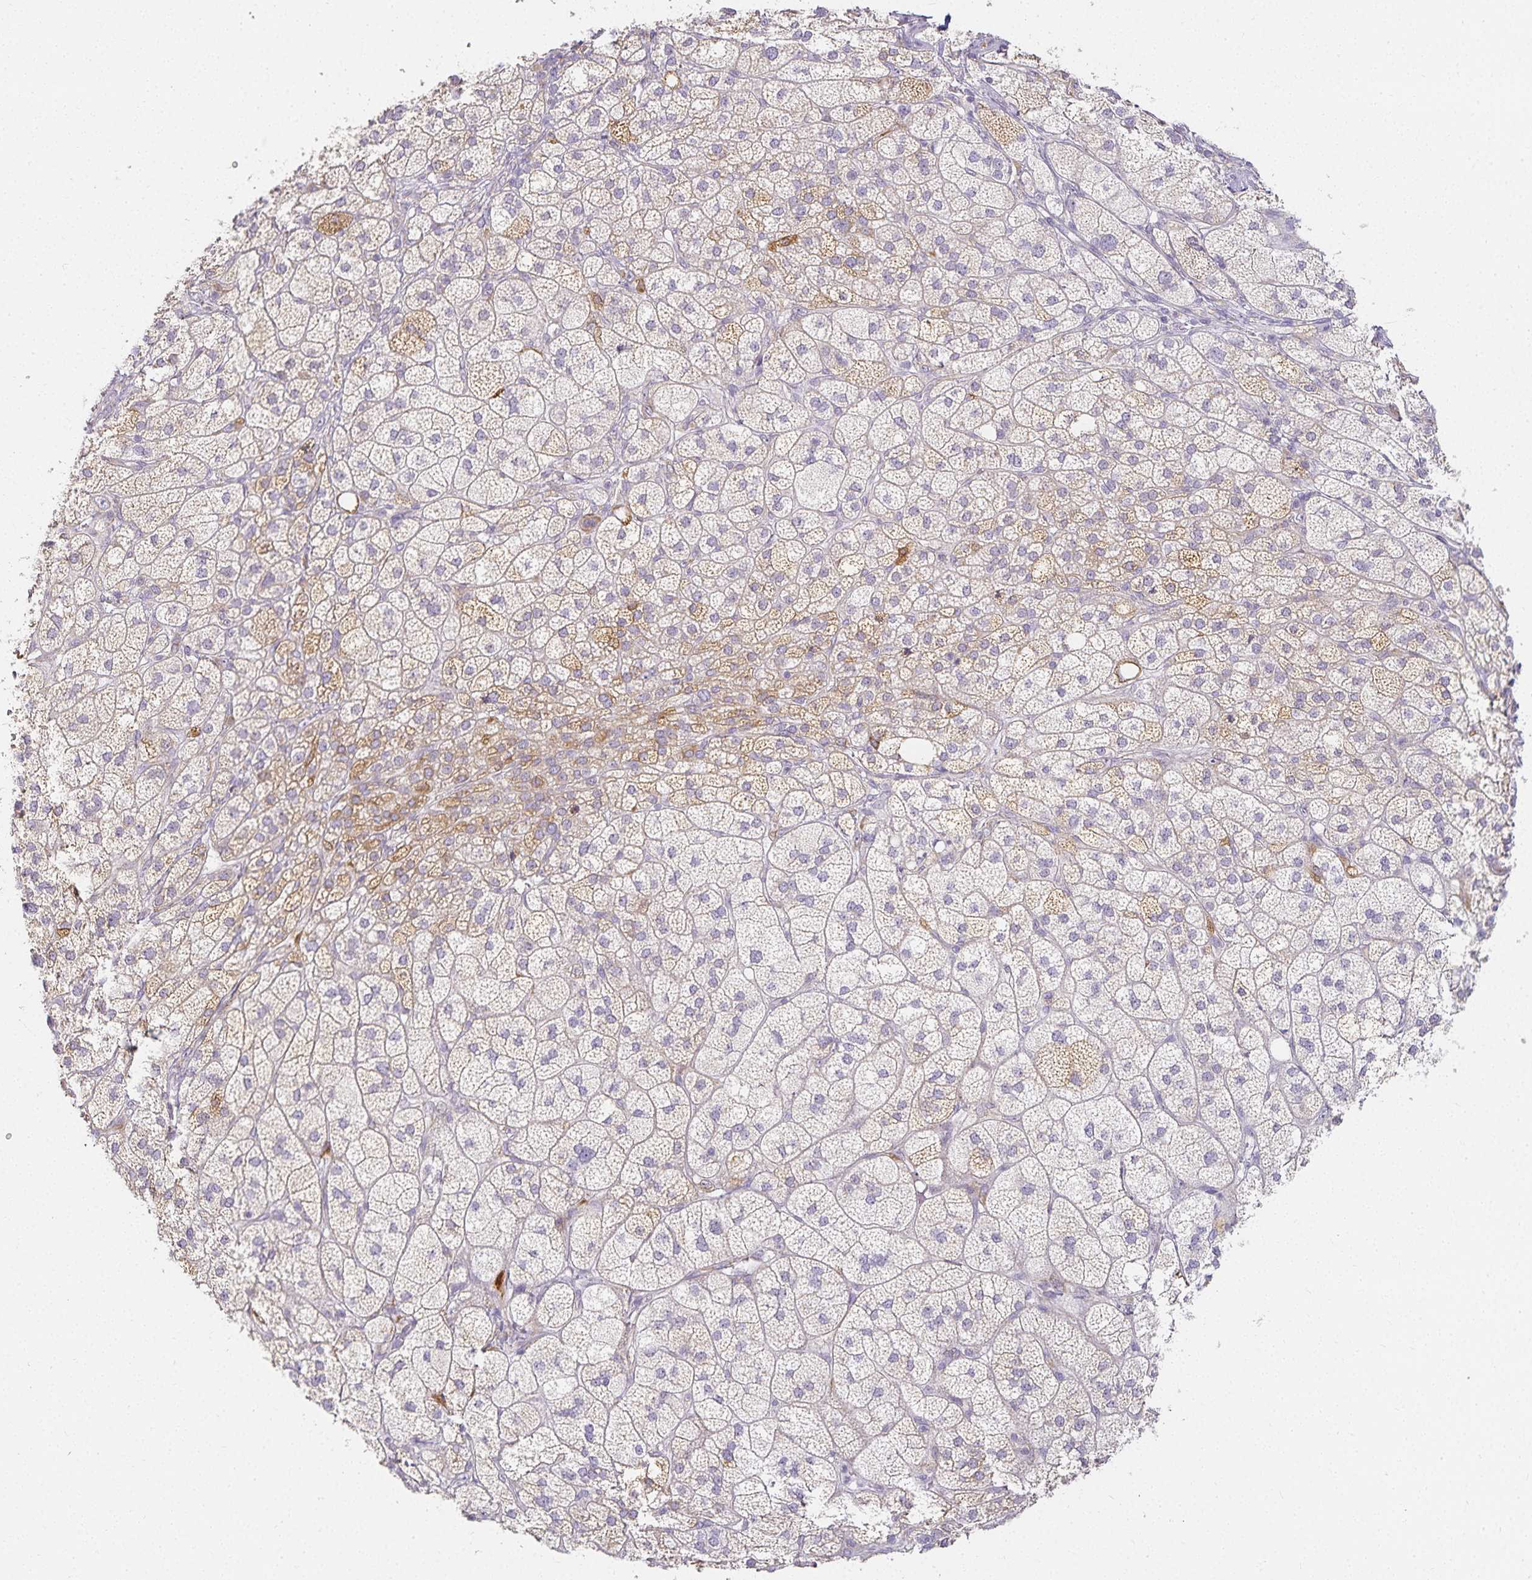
{"staining": {"intensity": "weak", "quantity": "25%-75%", "location": "cytoplasmic/membranous"}, "tissue": "adrenal gland", "cell_type": "Glandular cells", "image_type": "normal", "snomed": [{"axis": "morphology", "description": "Normal tissue, NOS"}, {"axis": "topography", "description": "Adrenal gland"}], "caption": "Glandular cells reveal low levels of weak cytoplasmic/membranous expression in approximately 25%-75% of cells in benign adrenal gland.", "gene": "GP2", "patient": {"sex": "female", "age": 60}}